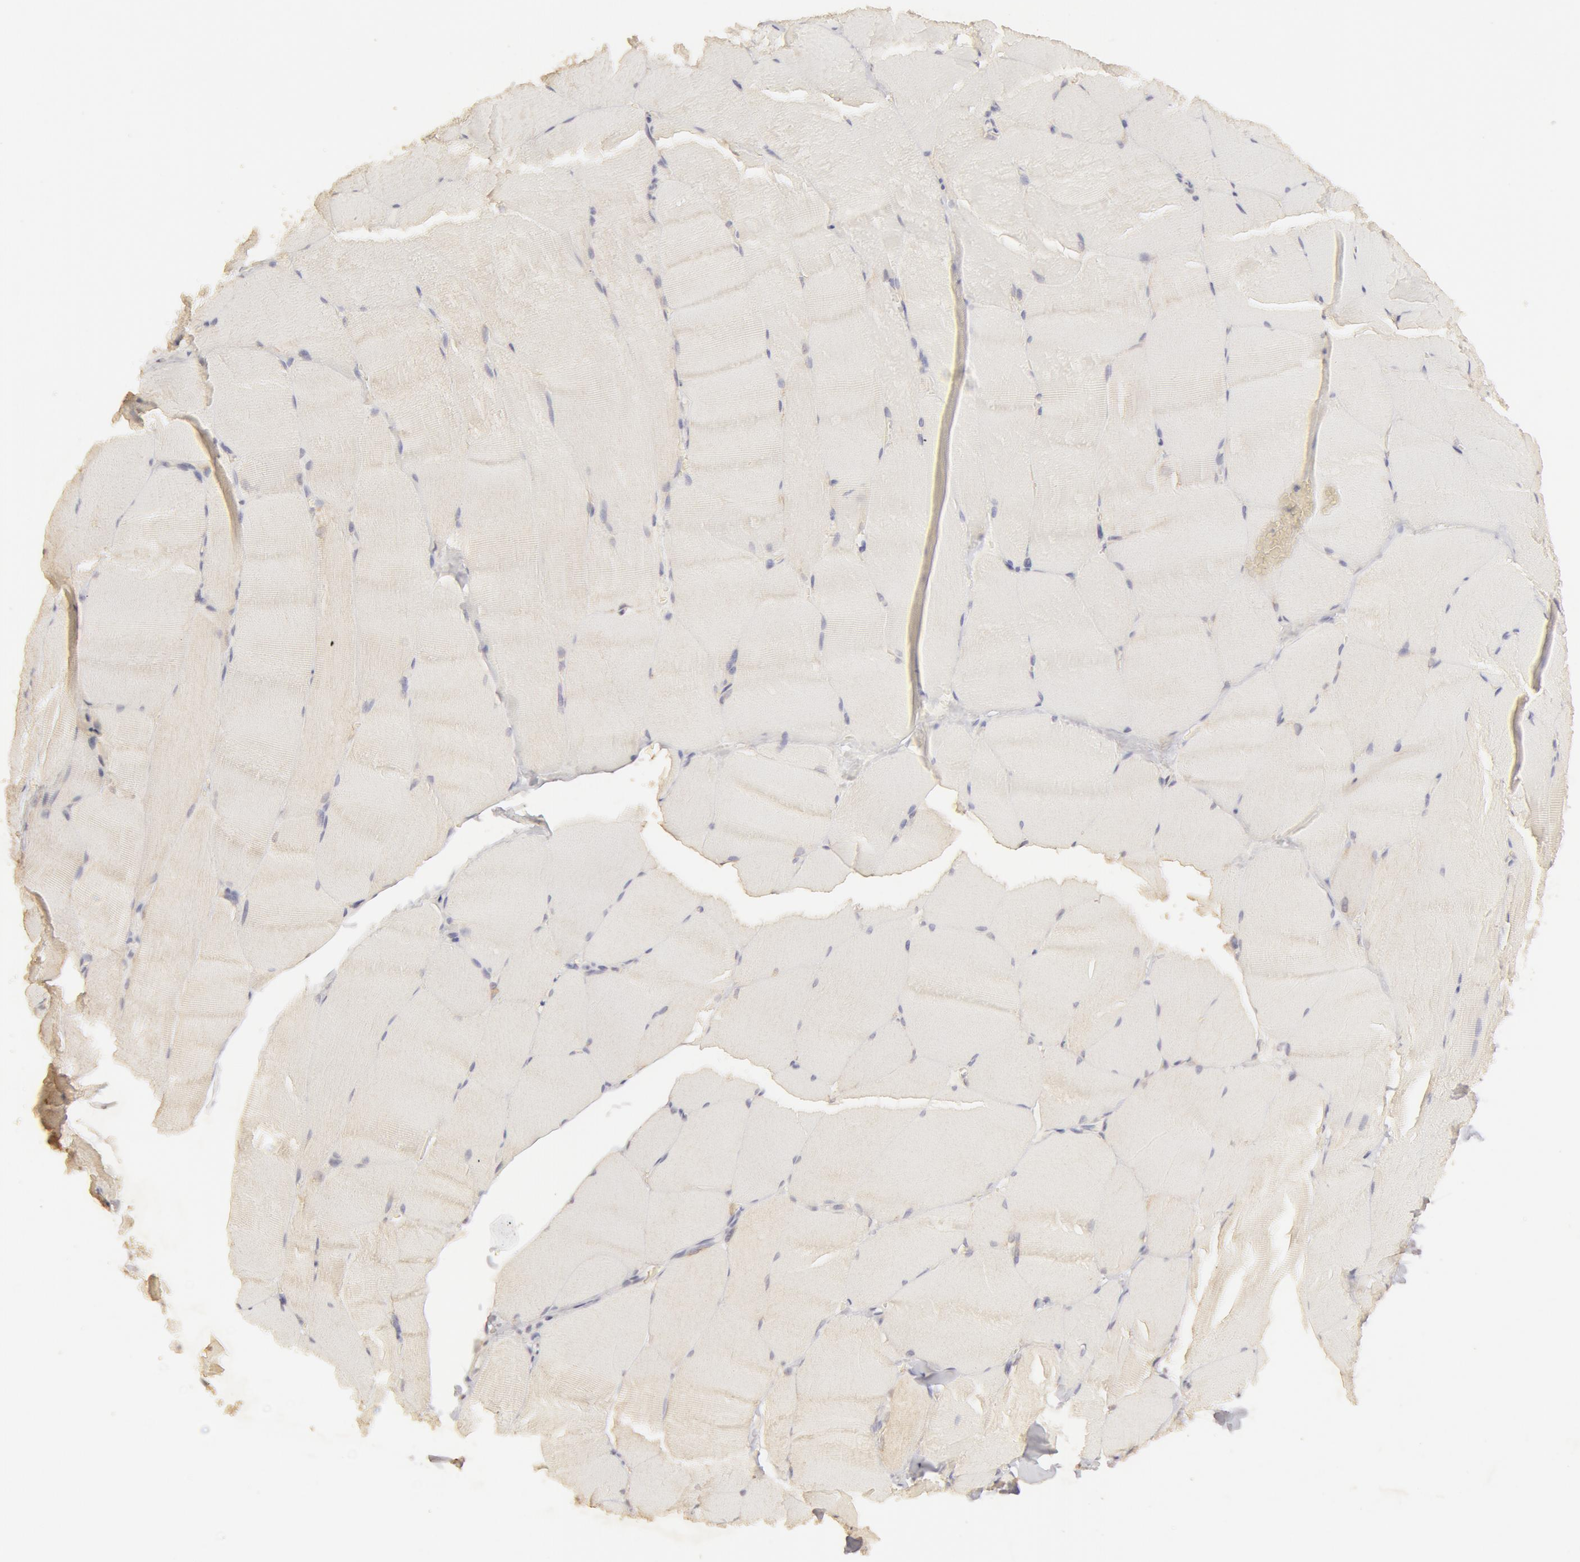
{"staining": {"intensity": "negative", "quantity": "none", "location": "none"}, "tissue": "skeletal muscle", "cell_type": "Myocytes", "image_type": "normal", "snomed": [{"axis": "morphology", "description": "Normal tissue, NOS"}, {"axis": "topography", "description": "Skeletal muscle"}], "caption": "A high-resolution histopathology image shows immunohistochemistry staining of normal skeletal muscle, which reveals no significant staining in myocytes.", "gene": "ADPRH", "patient": {"sex": "male", "age": 71}}